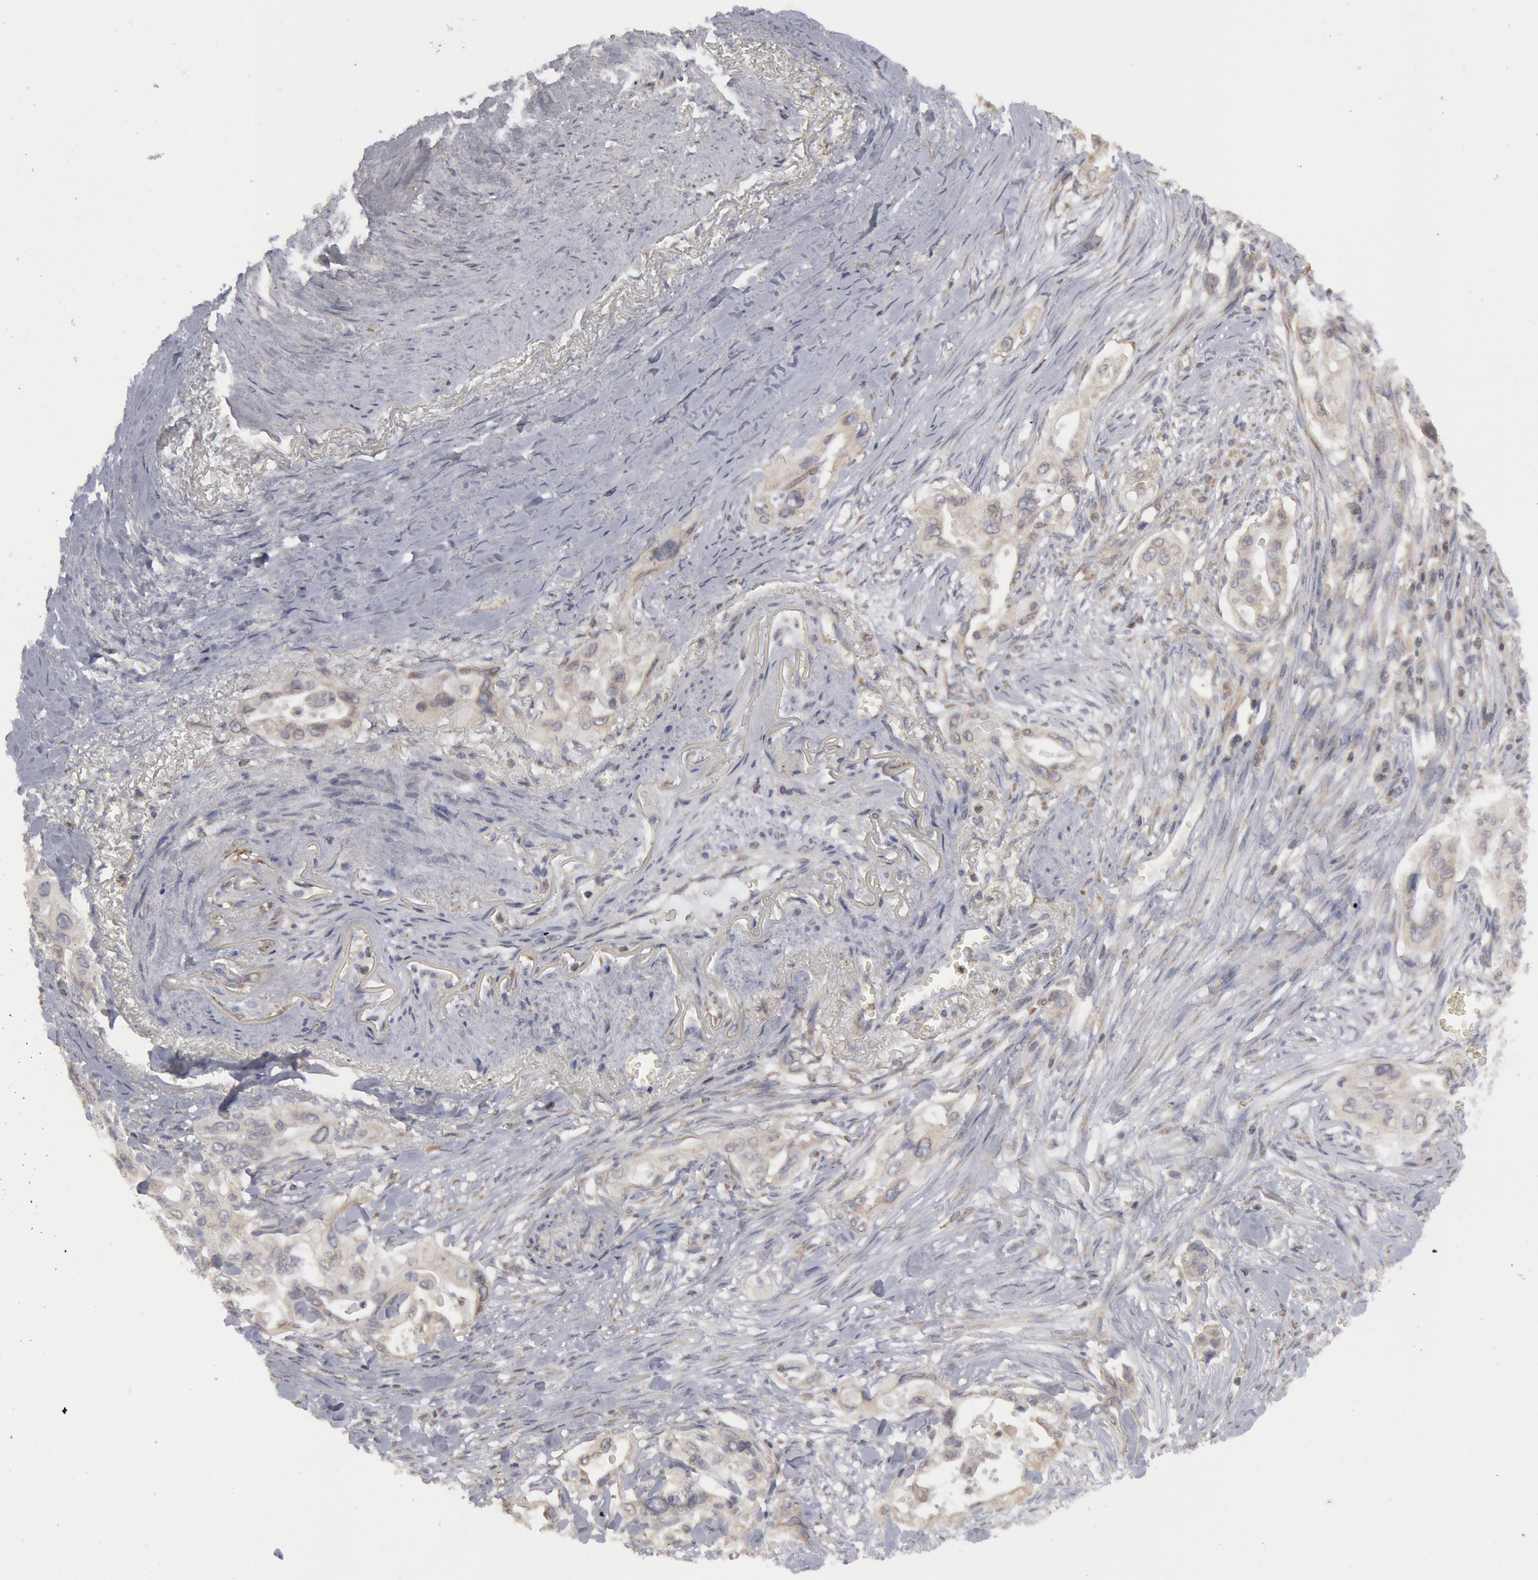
{"staining": {"intensity": "negative", "quantity": "none", "location": "none"}, "tissue": "pancreatic cancer", "cell_type": "Tumor cells", "image_type": "cancer", "snomed": [{"axis": "morphology", "description": "Adenocarcinoma, NOS"}, {"axis": "topography", "description": "Pancreas"}], "caption": "IHC photomicrograph of adenocarcinoma (pancreatic) stained for a protein (brown), which displays no expression in tumor cells.", "gene": "OSBPL8", "patient": {"sex": "male", "age": 77}}